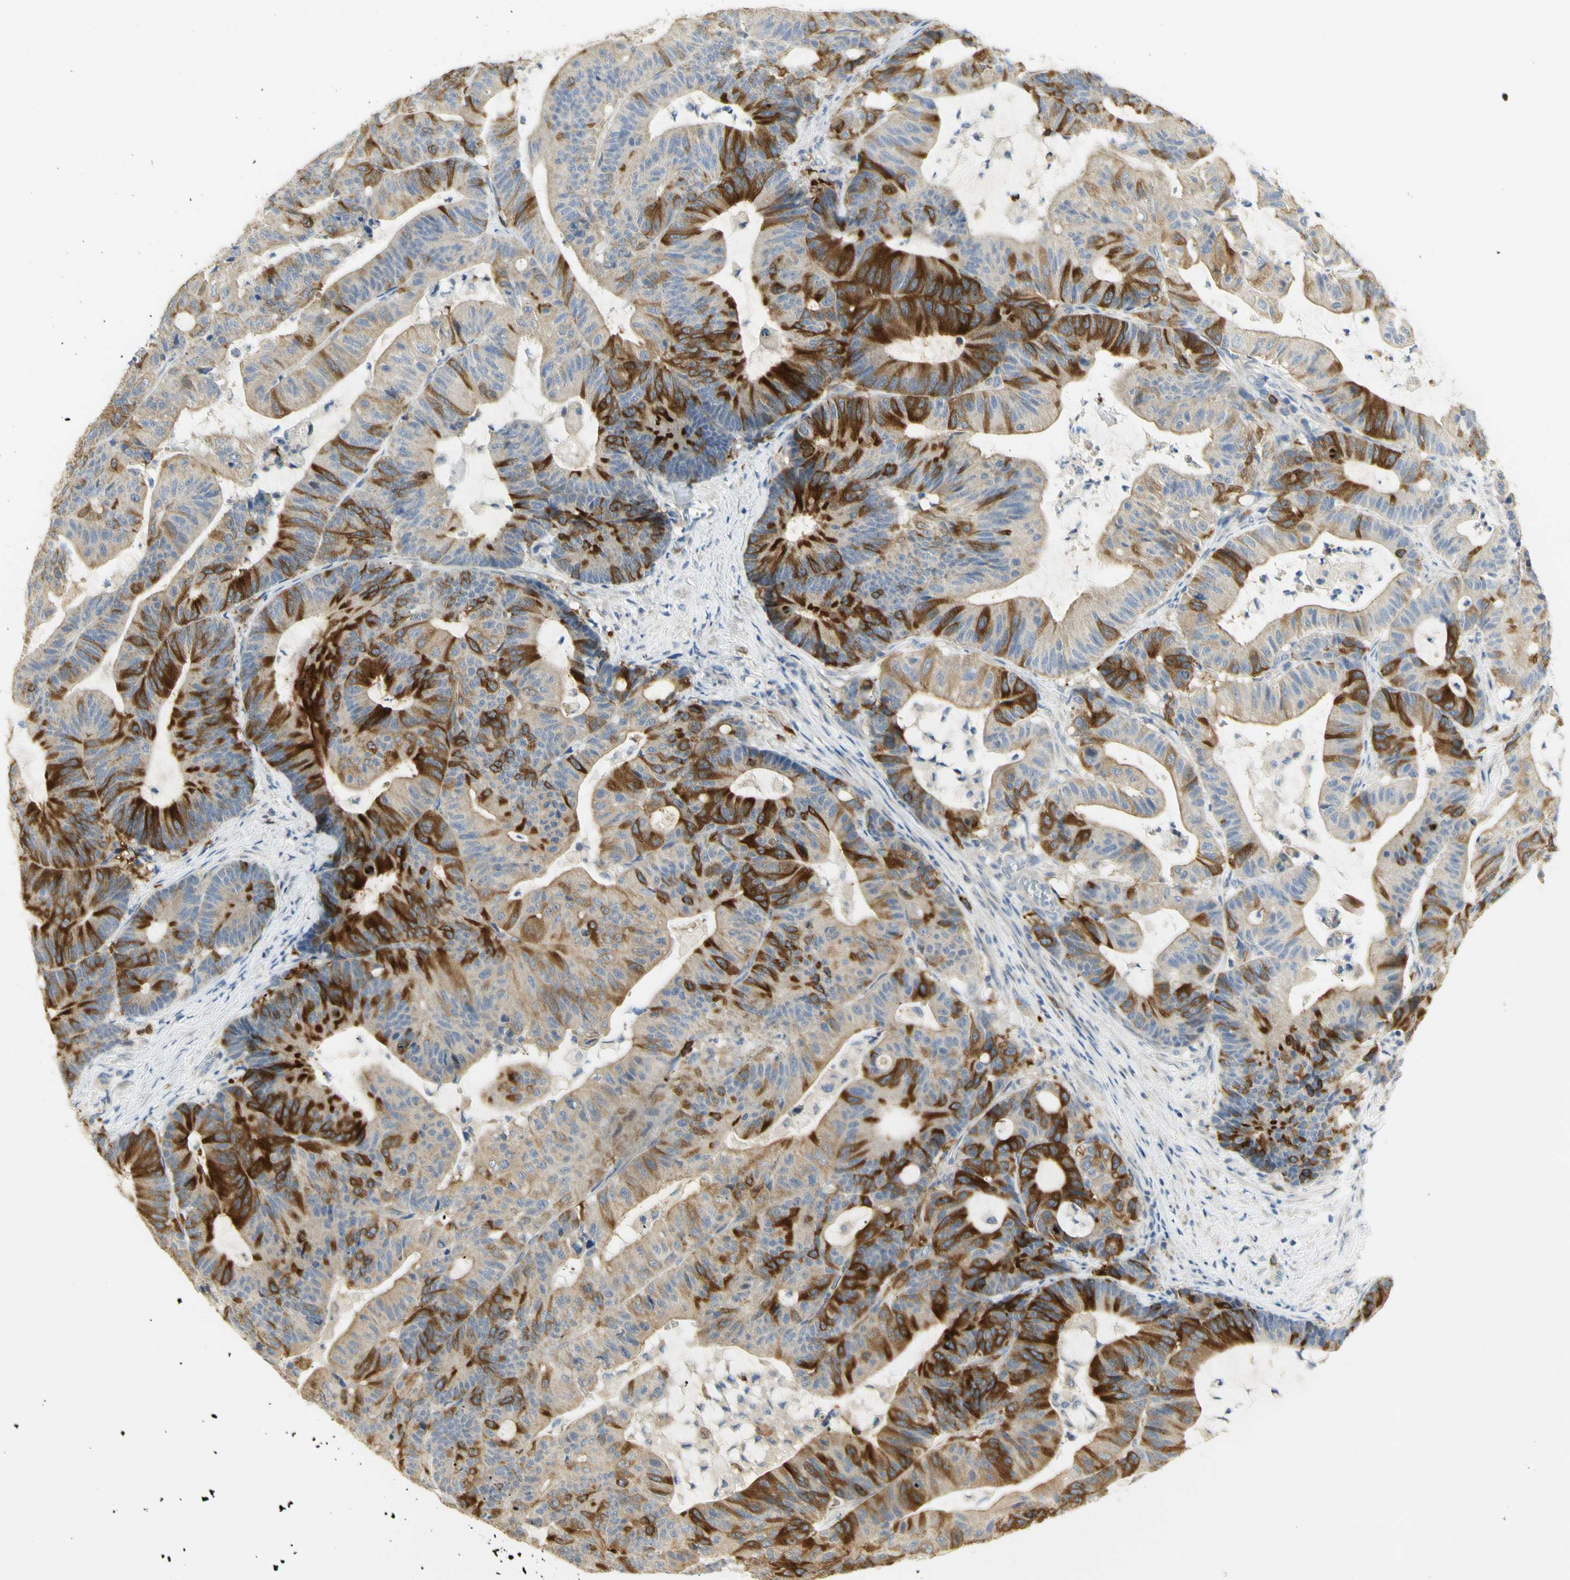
{"staining": {"intensity": "strong", "quantity": "25%-75%", "location": "cytoplasmic/membranous"}, "tissue": "colorectal cancer", "cell_type": "Tumor cells", "image_type": "cancer", "snomed": [{"axis": "morphology", "description": "Adenocarcinoma, NOS"}, {"axis": "topography", "description": "Colon"}], "caption": "About 25%-75% of tumor cells in human colorectal cancer exhibit strong cytoplasmic/membranous protein staining as visualized by brown immunohistochemical staining.", "gene": "KIF11", "patient": {"sex": "female", "age": 84}}